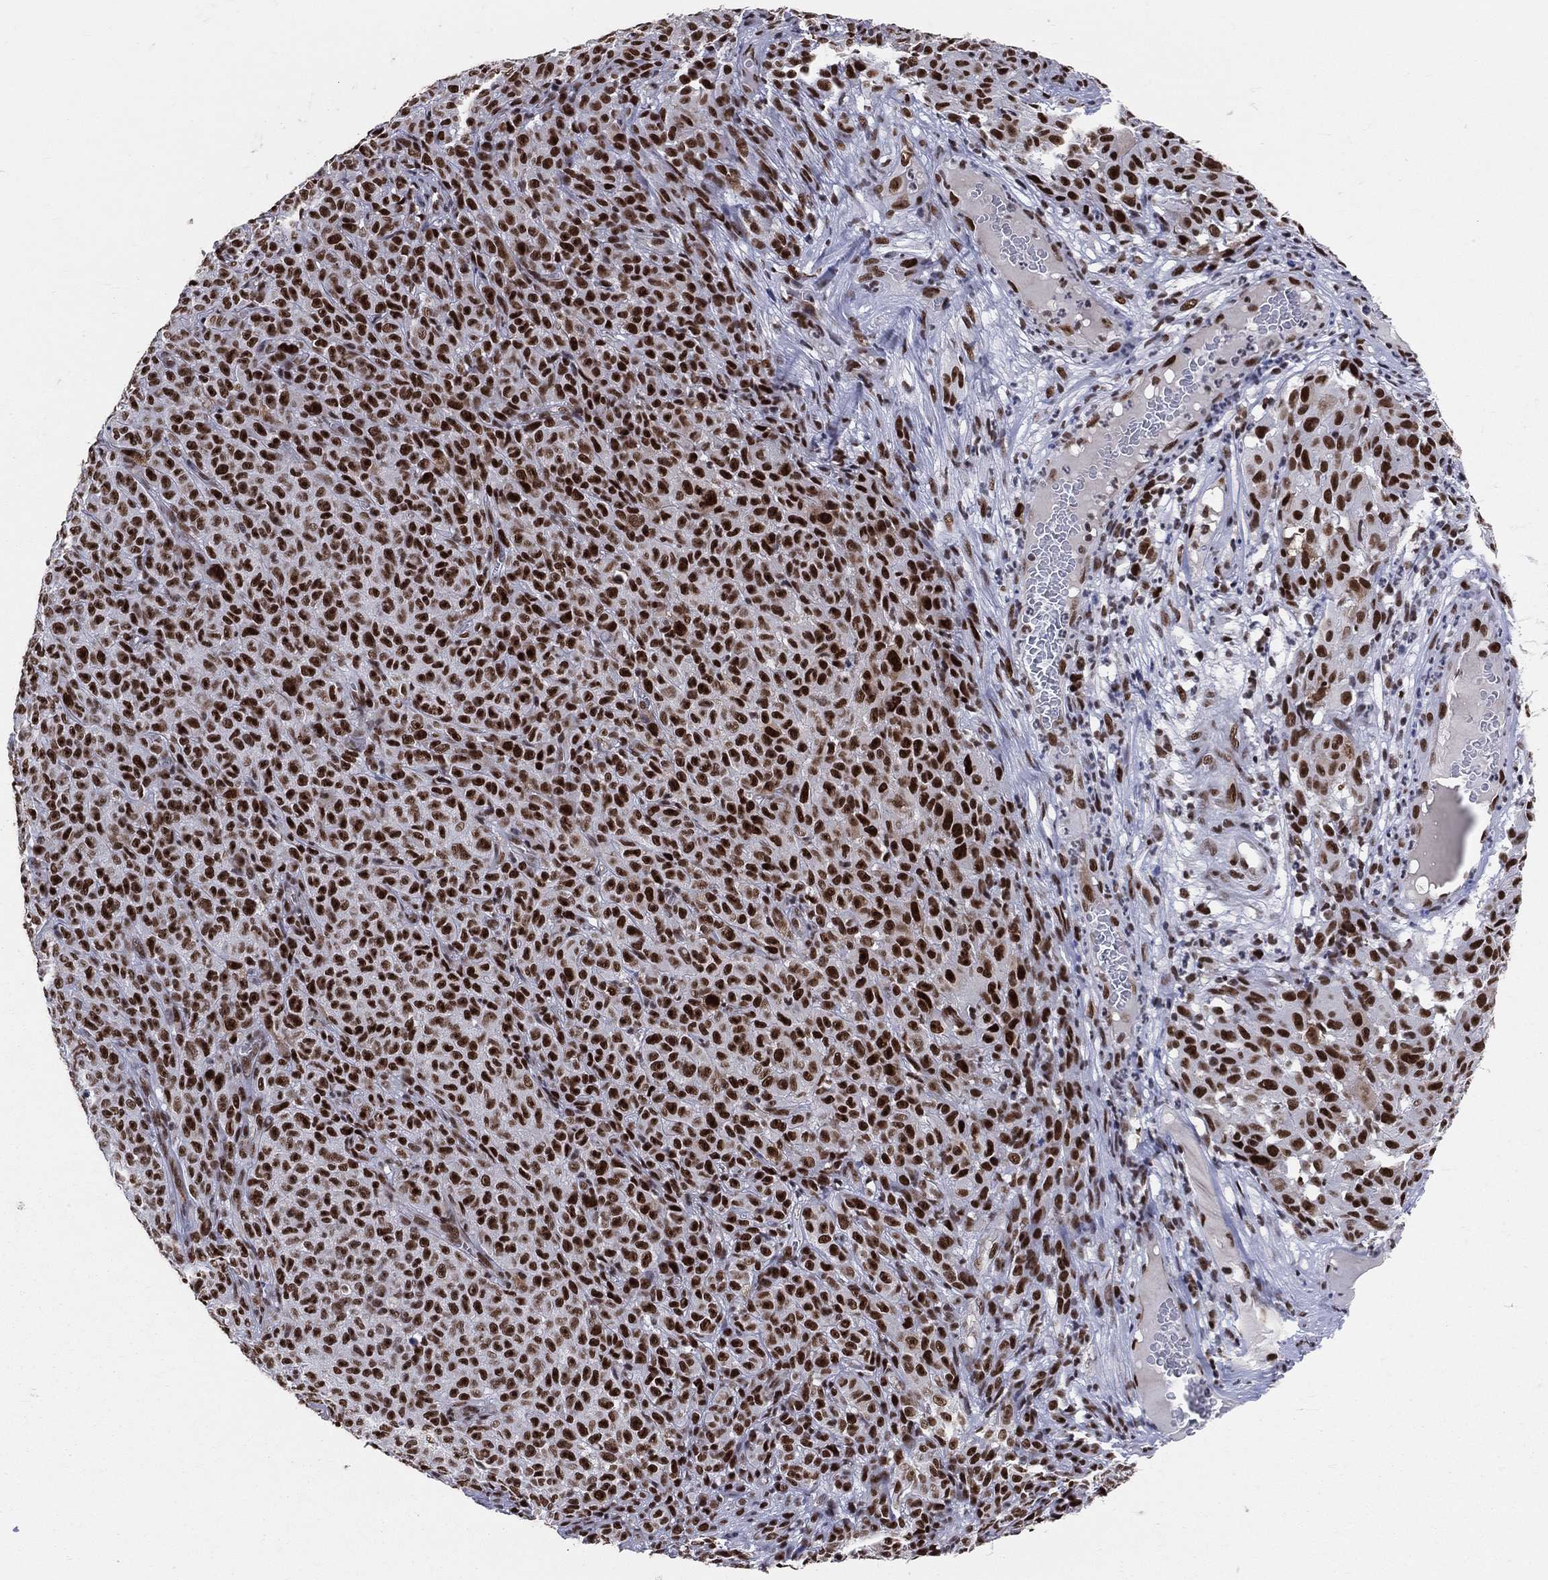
{"staining": {"intensity": "strong", "quantity": ">75%", "location": "nuclear"}, "tissue": "melanoma", "cell_type": "Tumor cells", "image_type": "cancer", "snomed": [{"axis": "morphology", "description": "Malignant melanoma, NOS"}, {"axis": "topography", "description": "Skin"}], "caption": "This is an image of immunohistochemistry staining of melanoma, which shows strong expression in the nuclear of tumor cells.", "gene": "CDK7", "patient": {"sex": "female", "age": 82}}